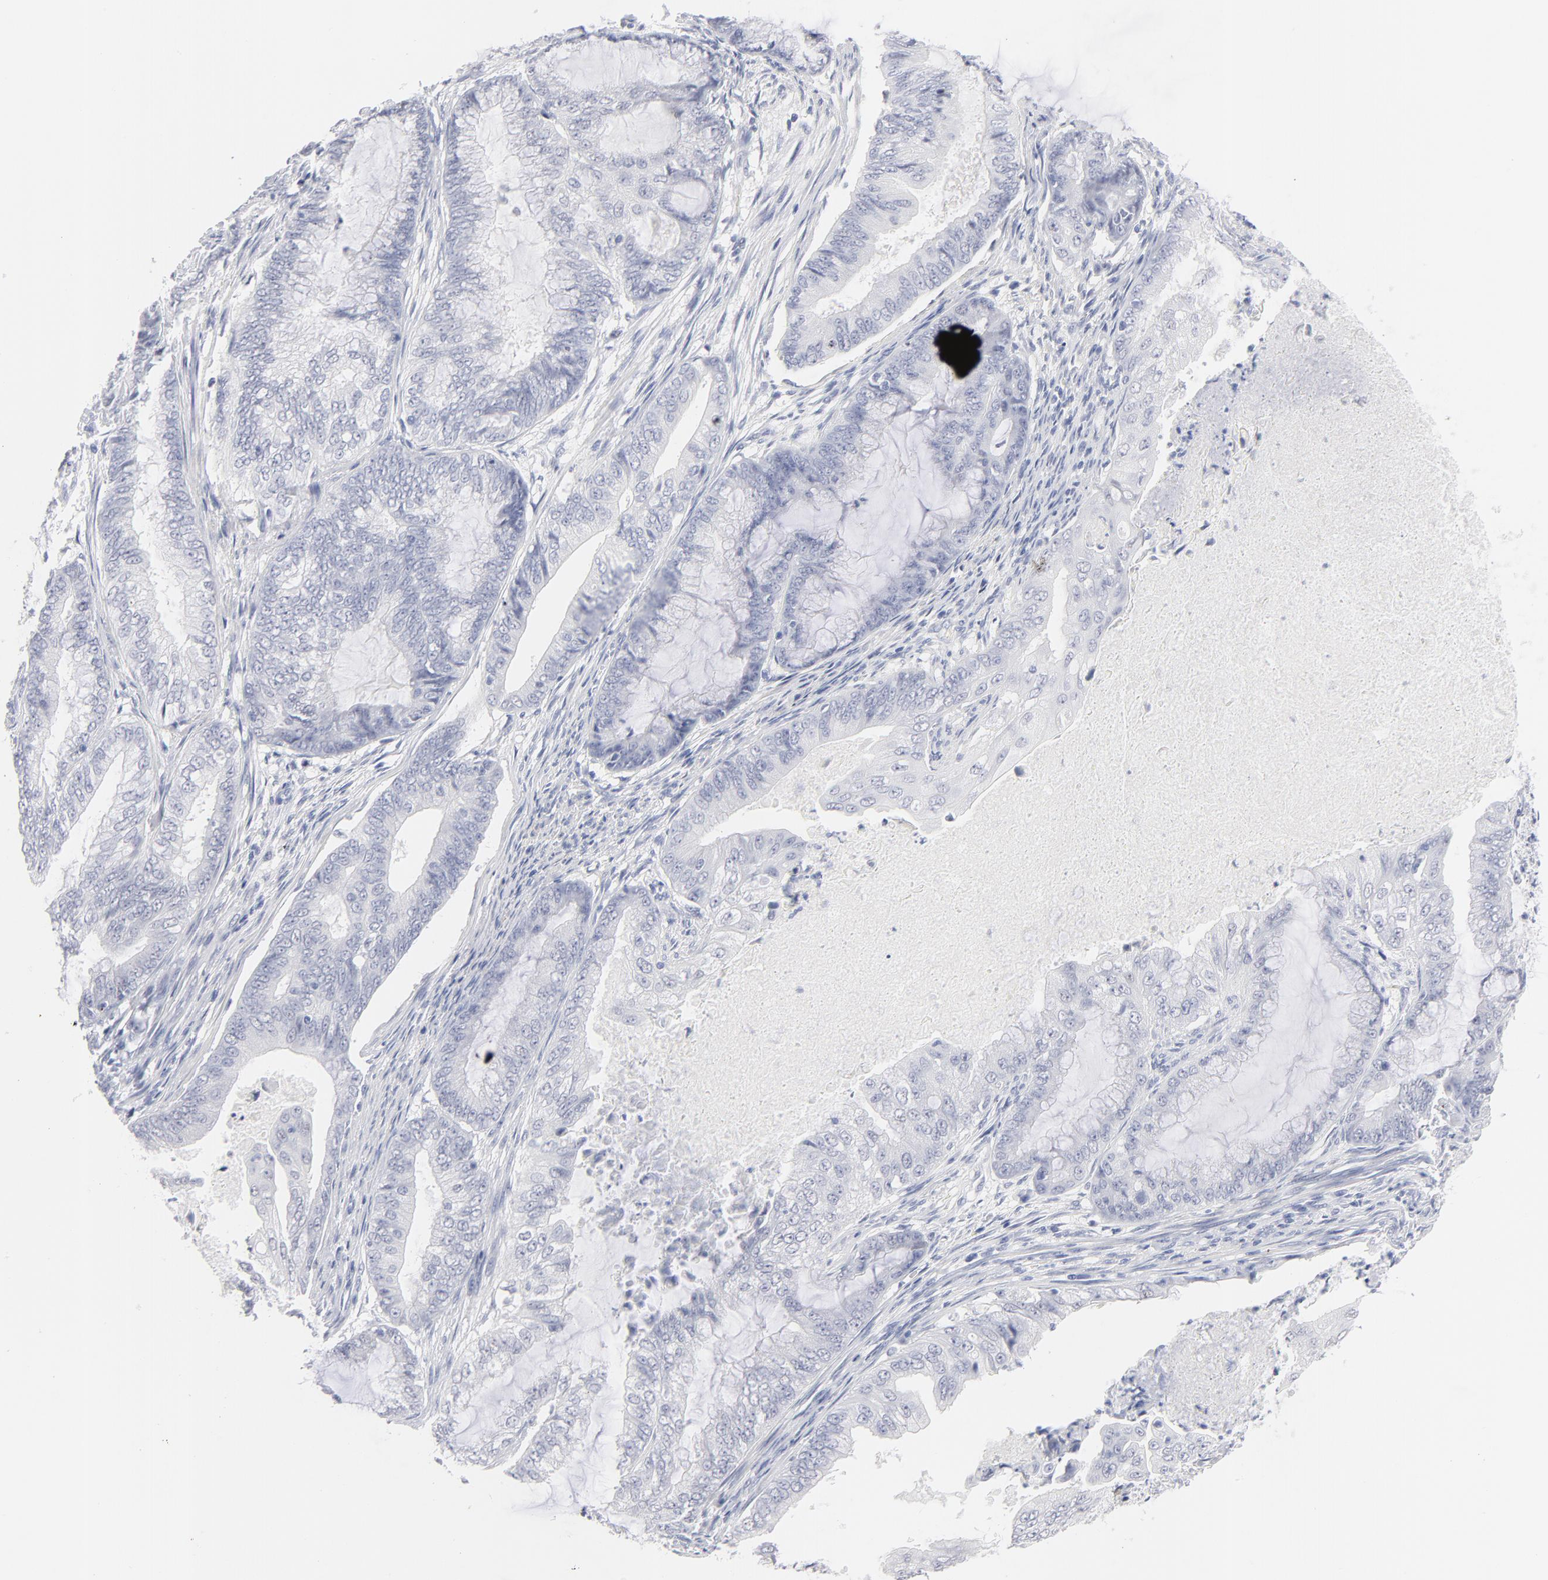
{"staining": {"intensity": "negative", "quantity": "none", "location": "none"}, "tissue": "endometrial cancer", "cell_type": "Tumor cells", "image_type": "cancer", "snomed": [{"axis": "morphology", "description": "Adenocarcinoma, NOS"}, {"axis": "topography", "description": "Endometrium"}], "caption": "Immunohistochemical staining of human endometrial adenocarcinoma shows no significant staining in tumor cells.", "gene": "KHNYN", "patient": {"sex": "female", "age": 63}}